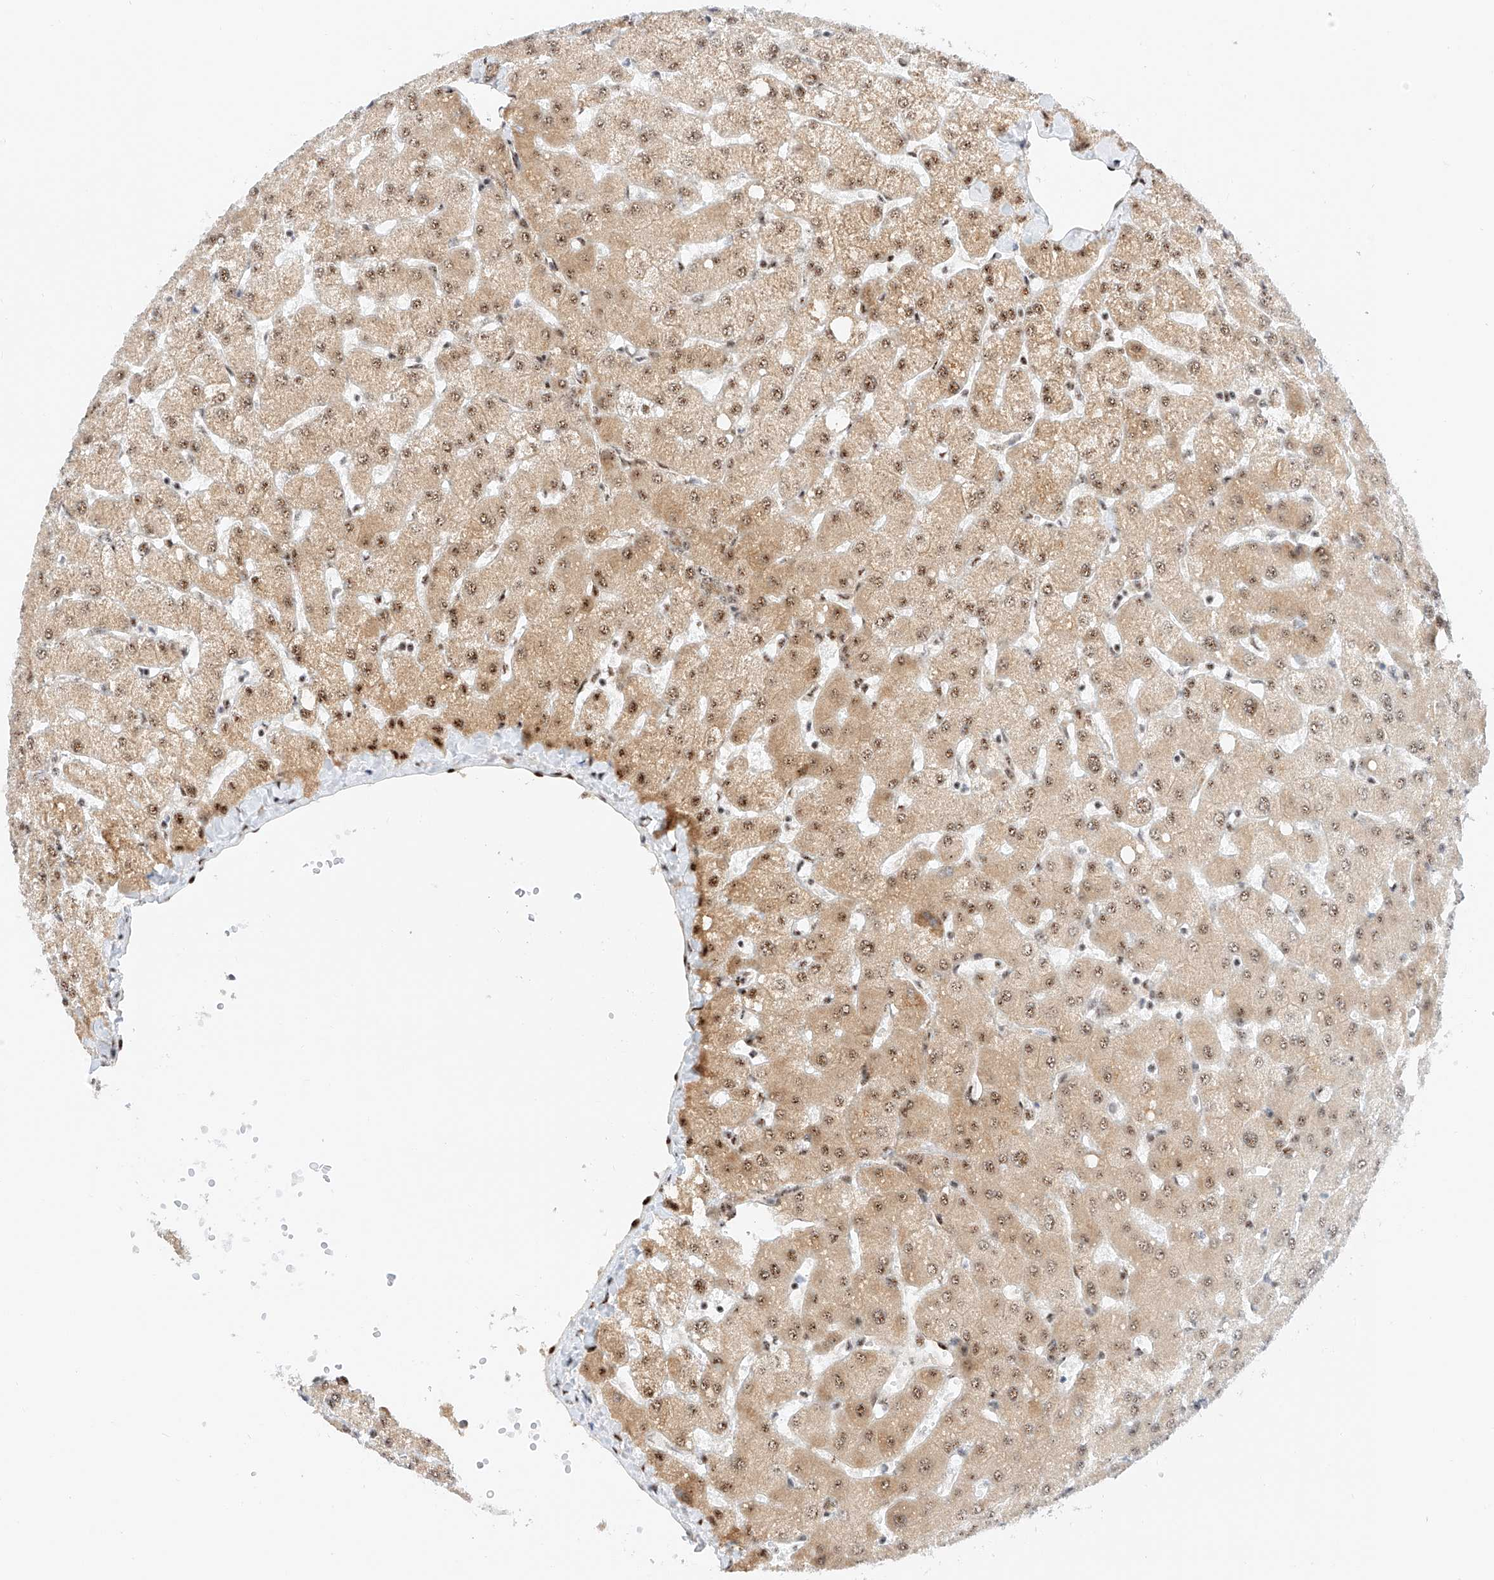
{"staining": {"intensity": "negative", "quantity": "none", "location": "none"}, "tissue": "liver", "cell_type": "Cholangiocytes", "image_type": "normal", "snomed": [{"axis": "morphology", "description": "Normal tissue, NOS"}, {"axis": "topography", "description": "Liver"}], "caption": "IHC image of benign liver: liver stained with DAB demonstrates no significant protein expression in cholangiocytes. The staining is performed using DAB brown chromogen with nuclei counter-stained in using hematoxylin.", "gene": "ATXN7L2", "patient": {"sex": "female", "age": 54}}